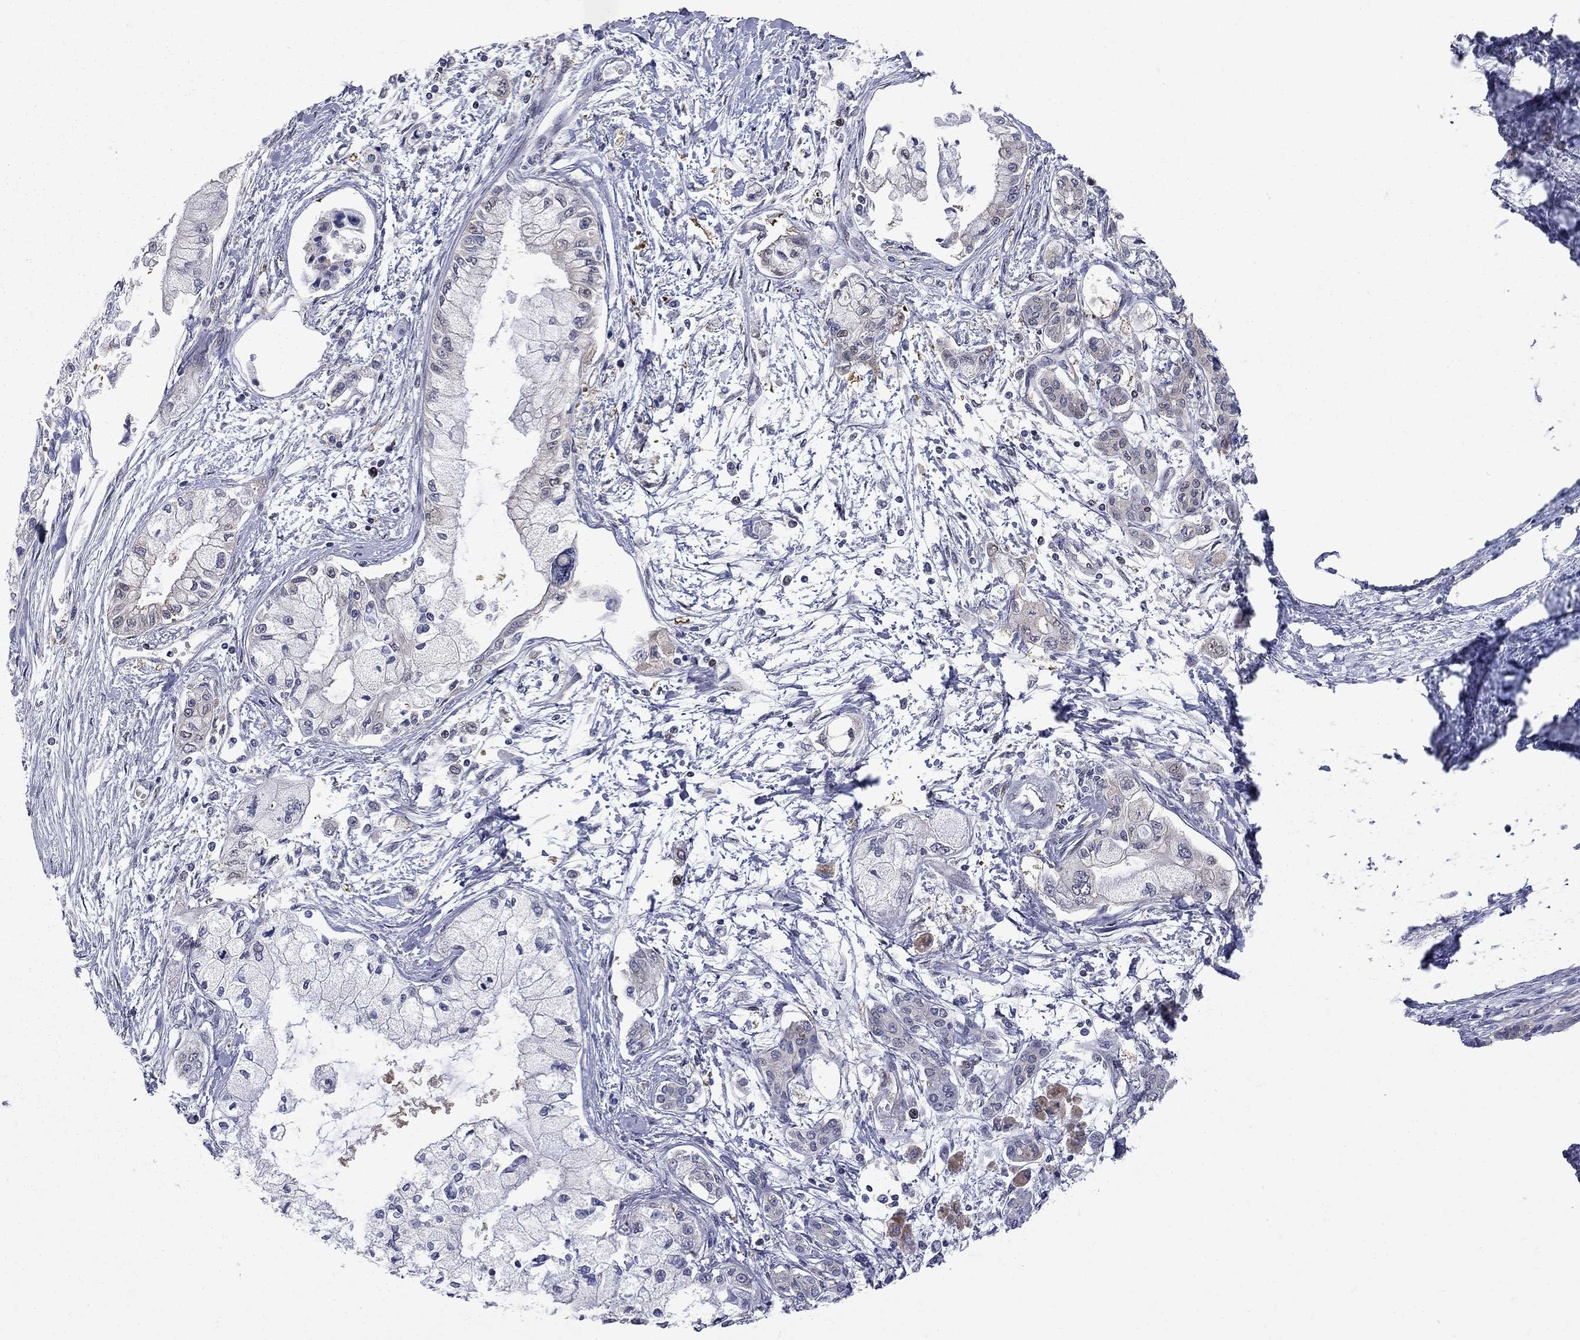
{"staining": {"intensity": "negative", "quantity": "none", "location": "none"}, "tissue": "pancreatic cancer", "cell_type": "Tumor cells", "image_type": "cancer", "snomed": [{"axis": "morphology", "description": "Adenocarcinoma, NOS"}, {"axis": "topography", "description": "Pancreas"}], "caption": "IHC of human pancreatic cancer reveals no positivity in tumor cells.", "gene": "GALNT8", "patient": {"sex": "male", "age": 54}}